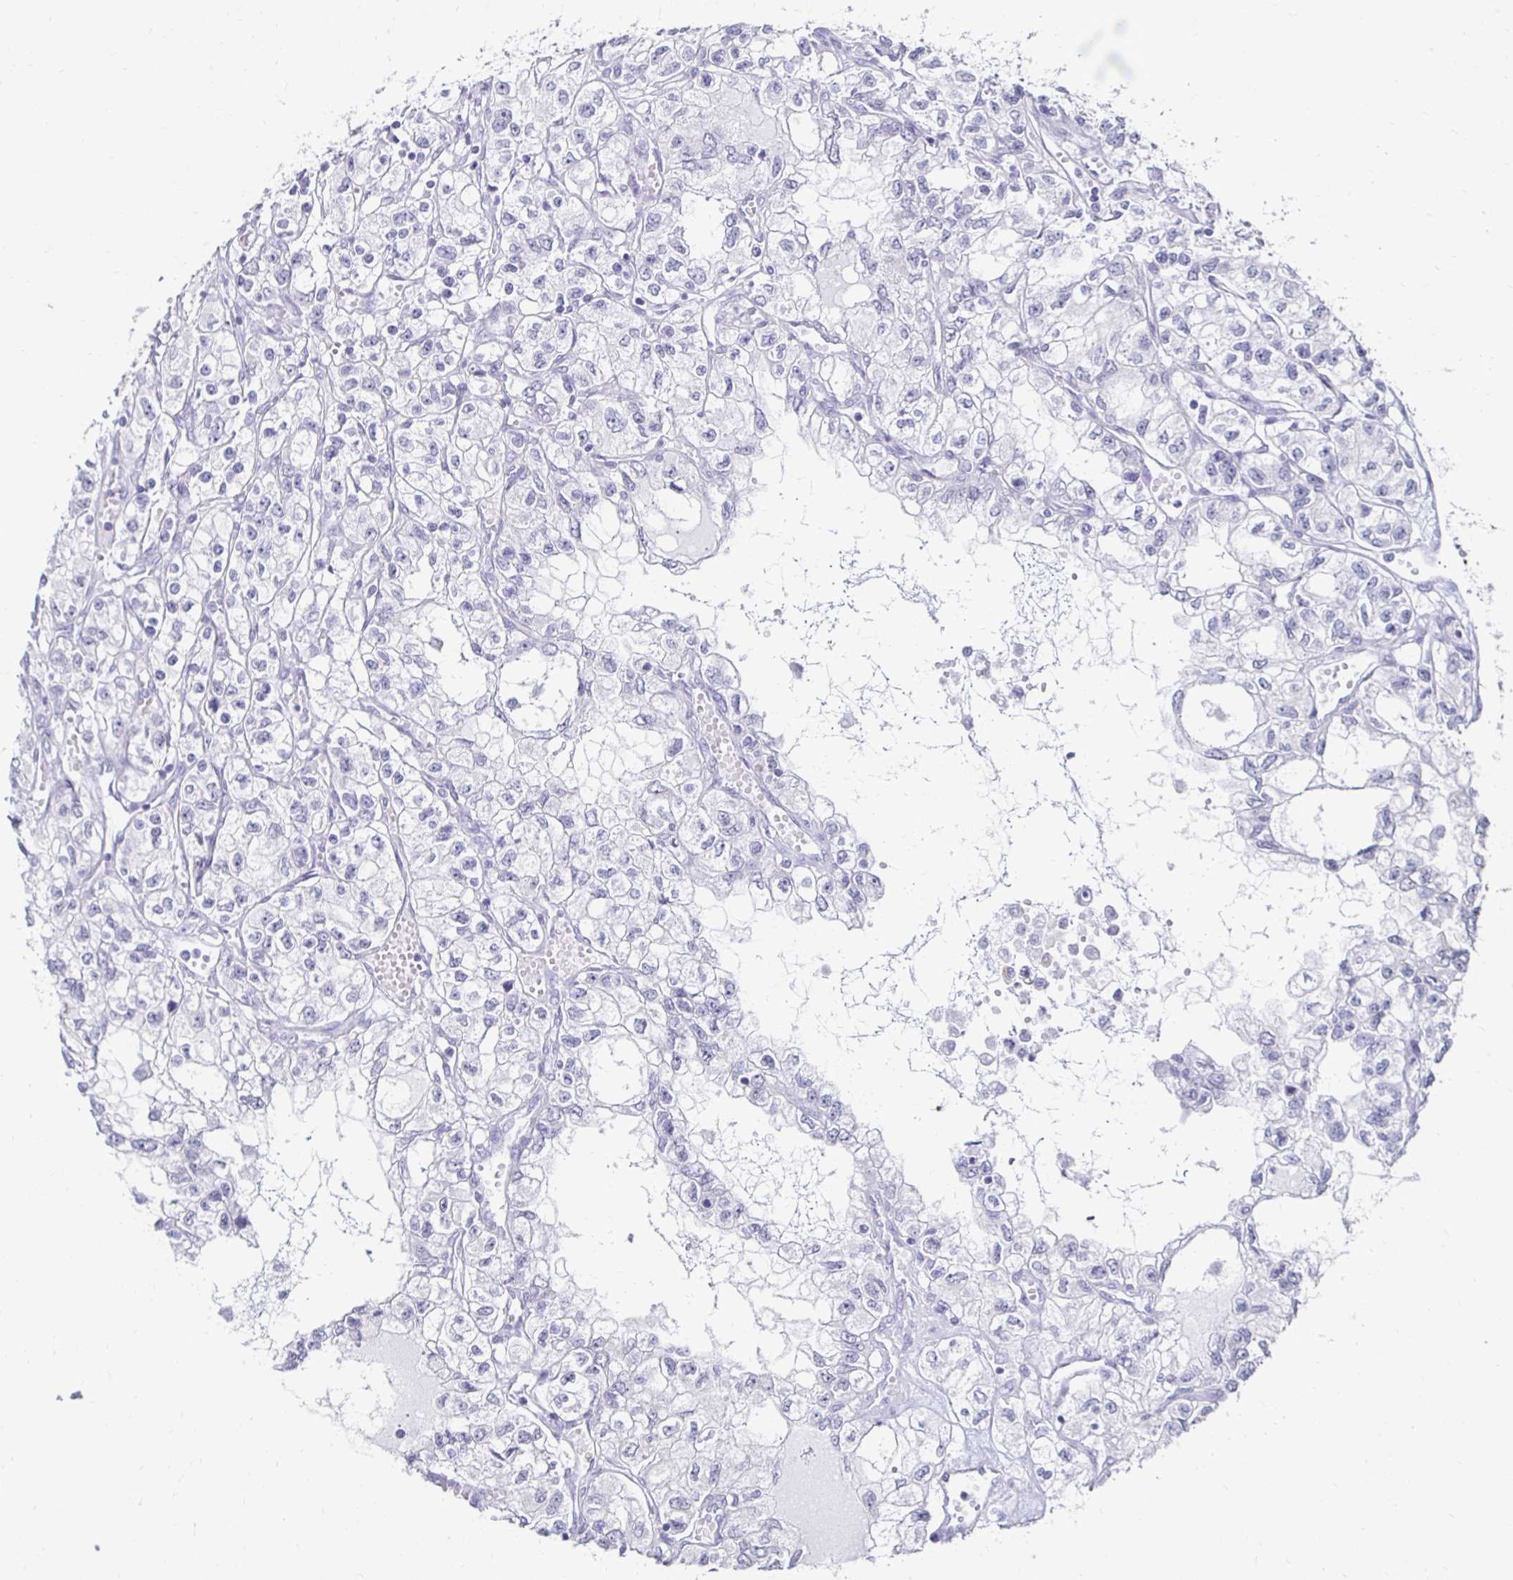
{"staining": {"intensity": "negative", "quantity": "none", "location": "none"}, "tissue": "renal cancer", "cell_type": "Tumor cells", "image_type": "cancer", "snomed": [{"axis": "morphology", "description": "Adenocarcinoma, NOS"}, {"axis": "topography", "description": "Kidney"}], "caption": "Immunohistochemistry (IHC) of human adenocarcinoma (renal) reveals no expression in tumor cells.", "gene": "TOMM34", "patient": {"sex": "female", "age": 59}}